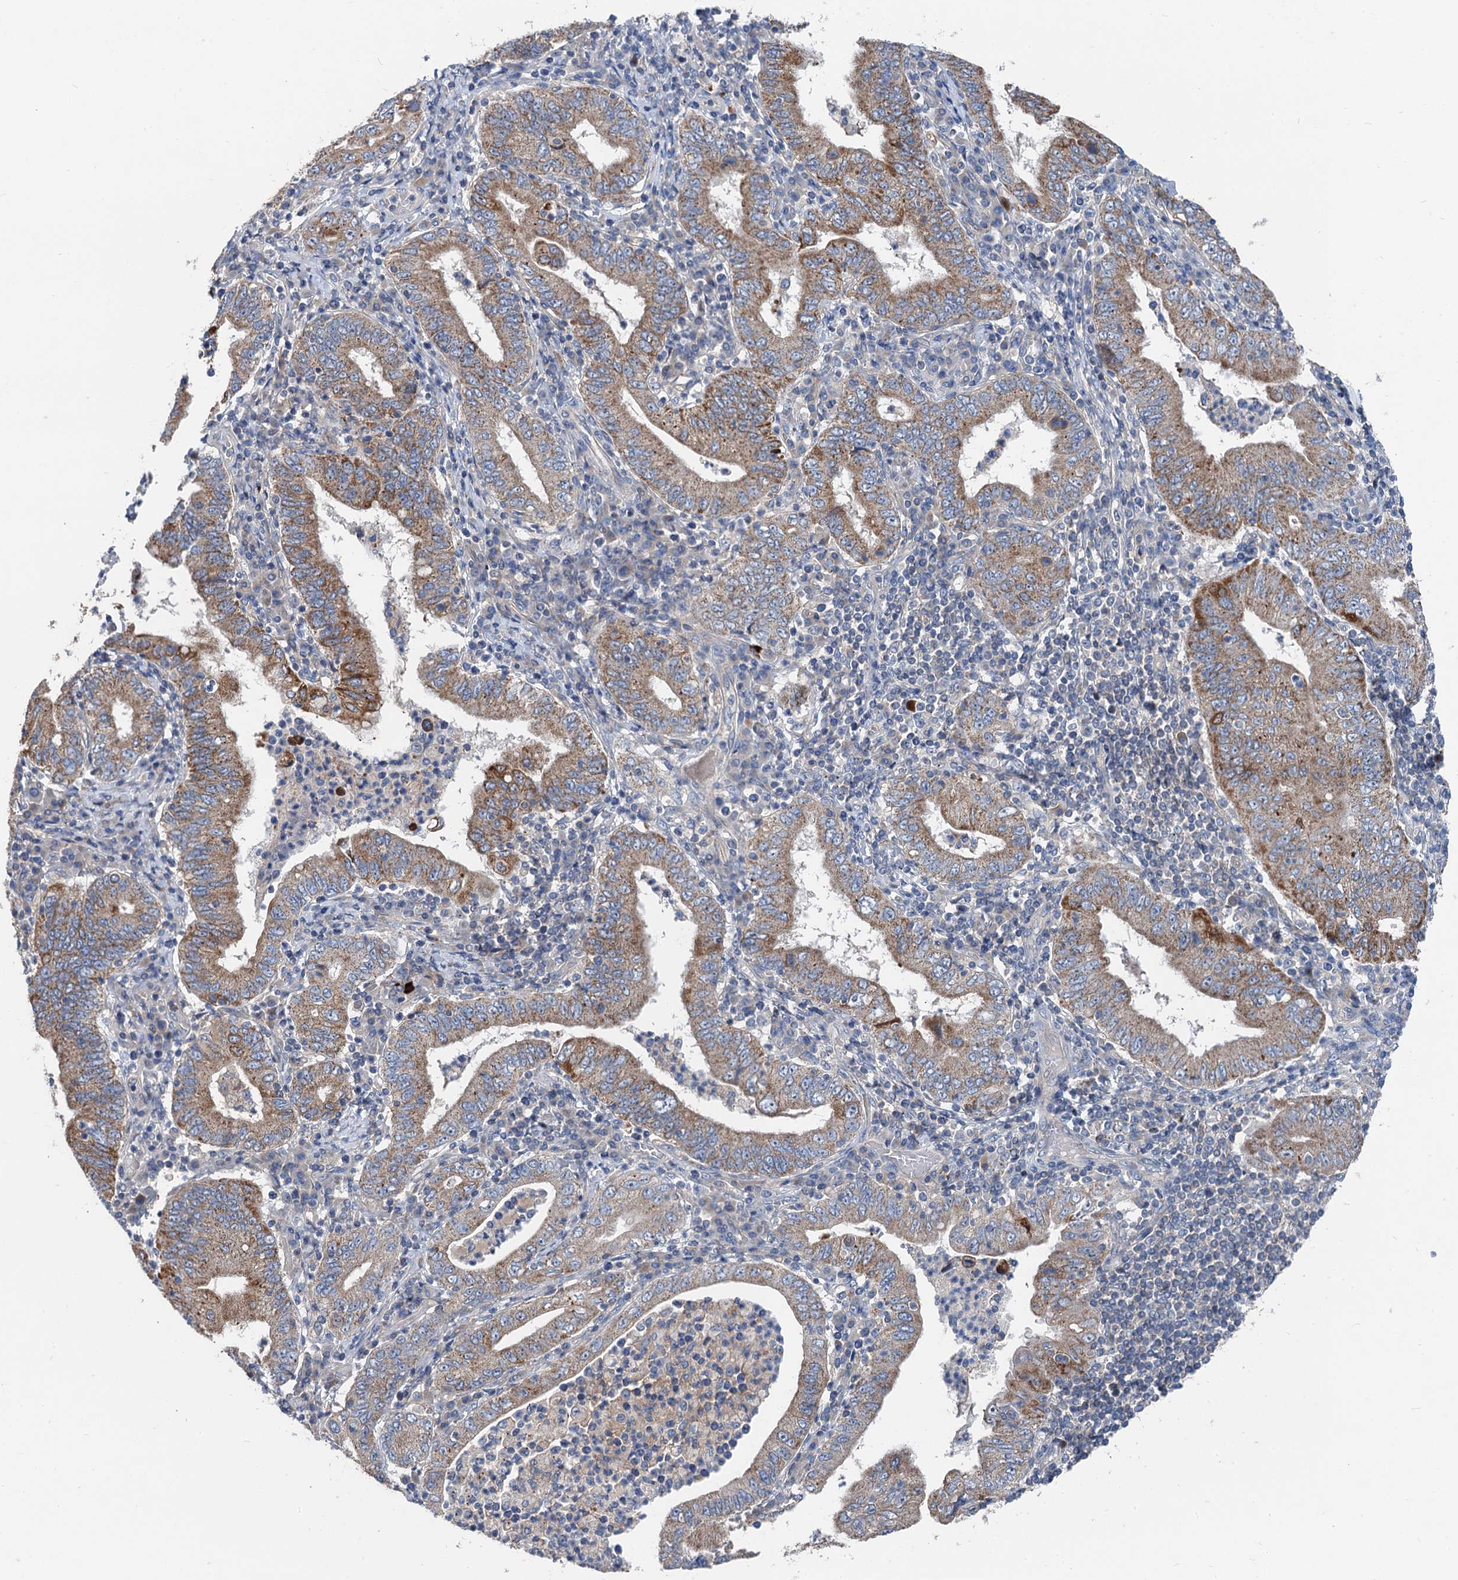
{"staining": {"intensity": "moderate", "quantity": ">75%", "location": "cytoplasmic/membranous"}, "tissue": "stomach cancer", "cell_type": "Tumor cells", "image_type": "cancer", "snomed": [{"axis": "morphology", "description": "Normal tissue, NOS"}, {"axis": "morphology", "description": "Adenocarcinoma, NOS"}, {"axis": "topography", "description": "Esophagus"}, {"axis": "topography", "description": "Stomach, upper"}, {"axis": "topography", "description": "Peripheral nerve tissue"}], "caption": "Moderate cytoplasmic/membranous protein expression is seen in about >75% of tumor cells in stomach adenocarcinoma. The protein is stained brown, and the nuclei are stained in blue (DAB (3,3'-diaminobenzidine) IHC with brightfield microscopy, high magnification).", "gene": "ANKRD26", "patient": {"sex": "male", "age": 62}}